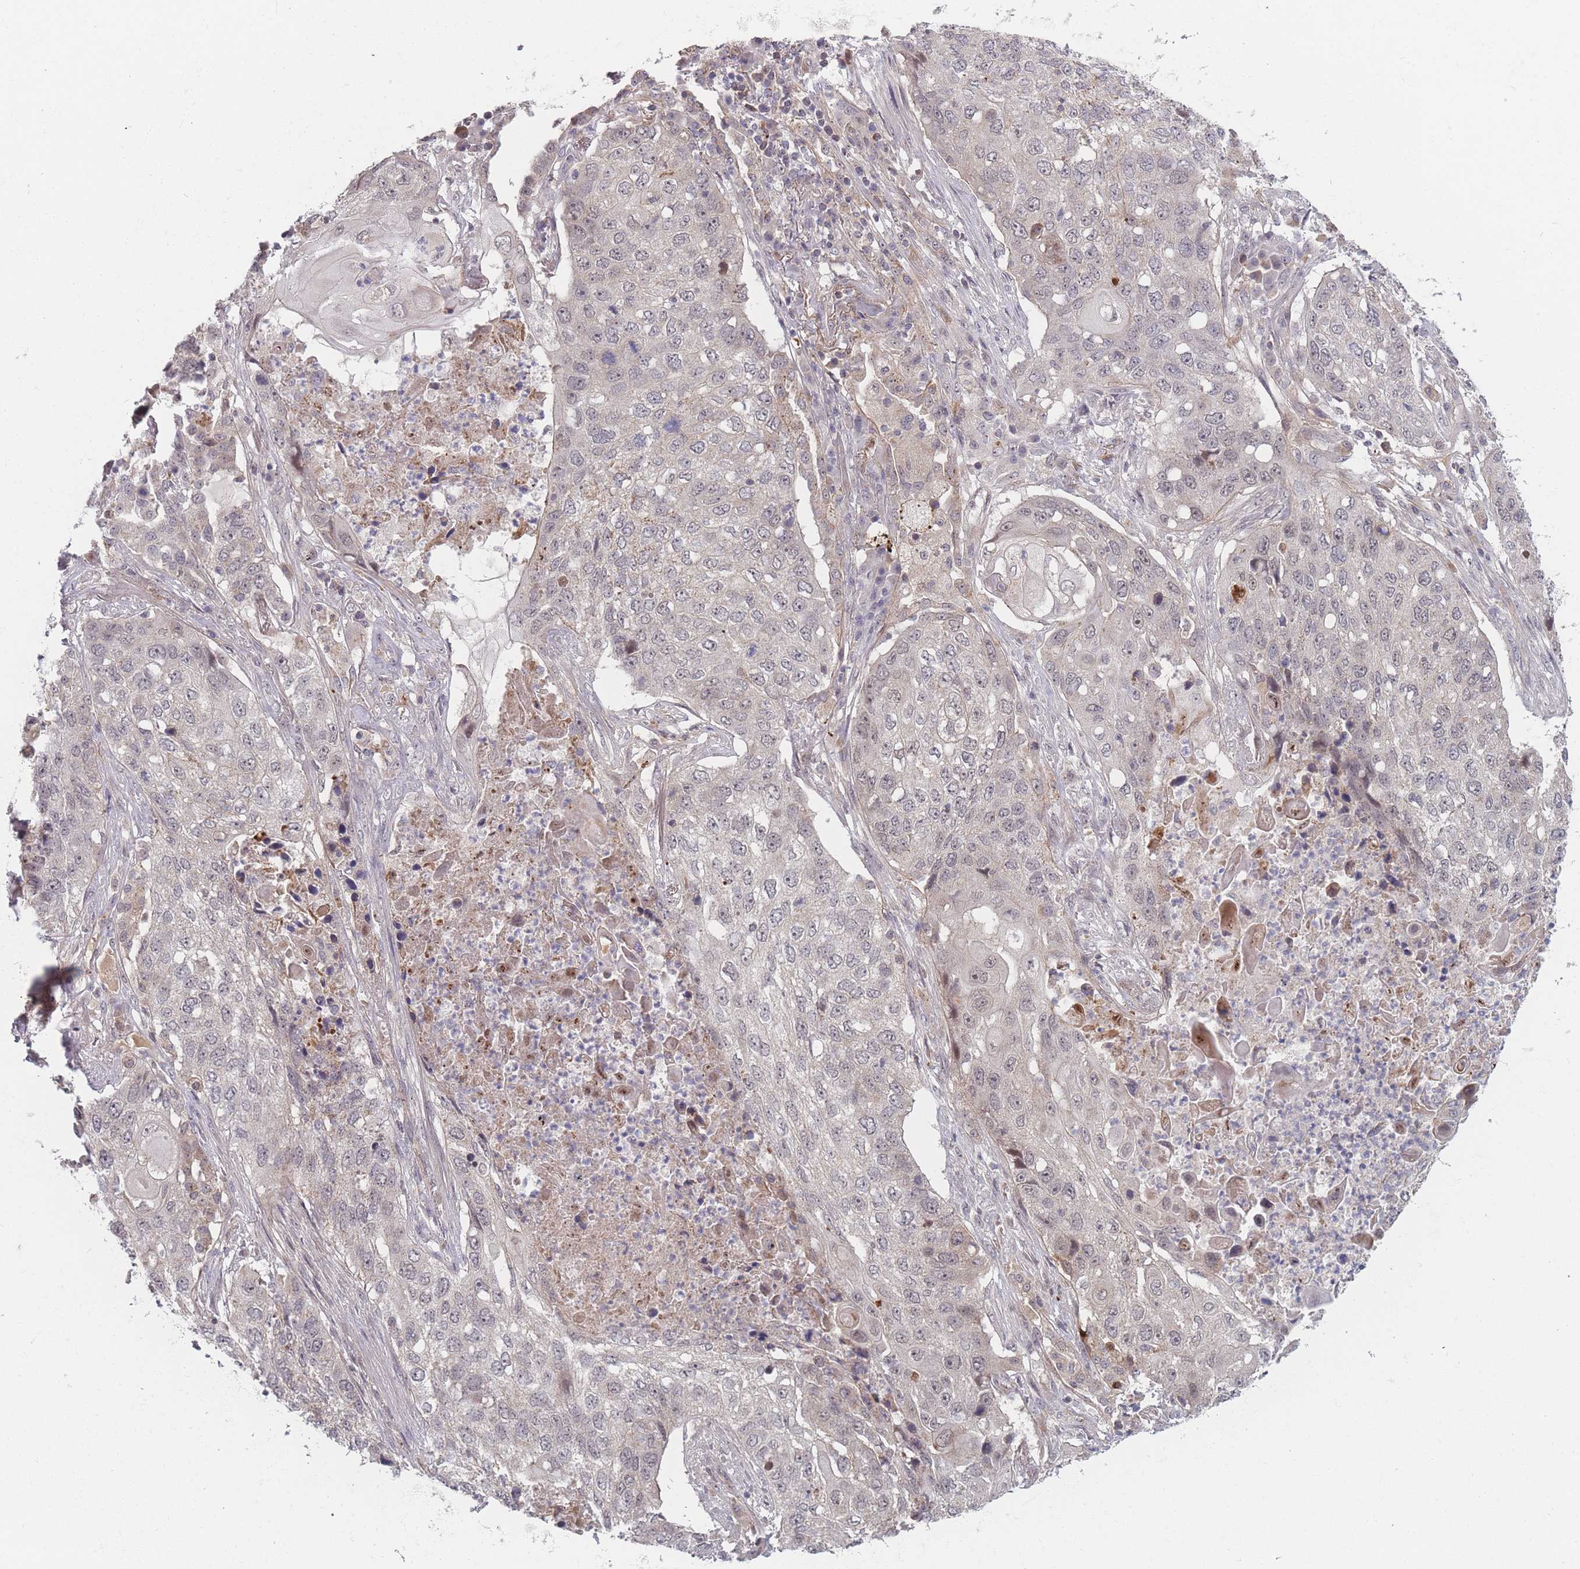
{"staining": {"intensity": "negative", "quantity": "none", "location": "none"}, "tissue": "lung cancer", "cell_type": "Tumor cells", "image_type": "cancer", "snomed": [{"axis": "morphology", "description": "Squamous cell carcinoma, NOS"}, {"axis": "topography", "description": "Lung"}], "caption": "DAB immunohistochemical staining of lung cancer demonstrates no significant positivity in tumor cells.", "gene": "TMEM232", "patient": {"sex": "female", "age": 63}}